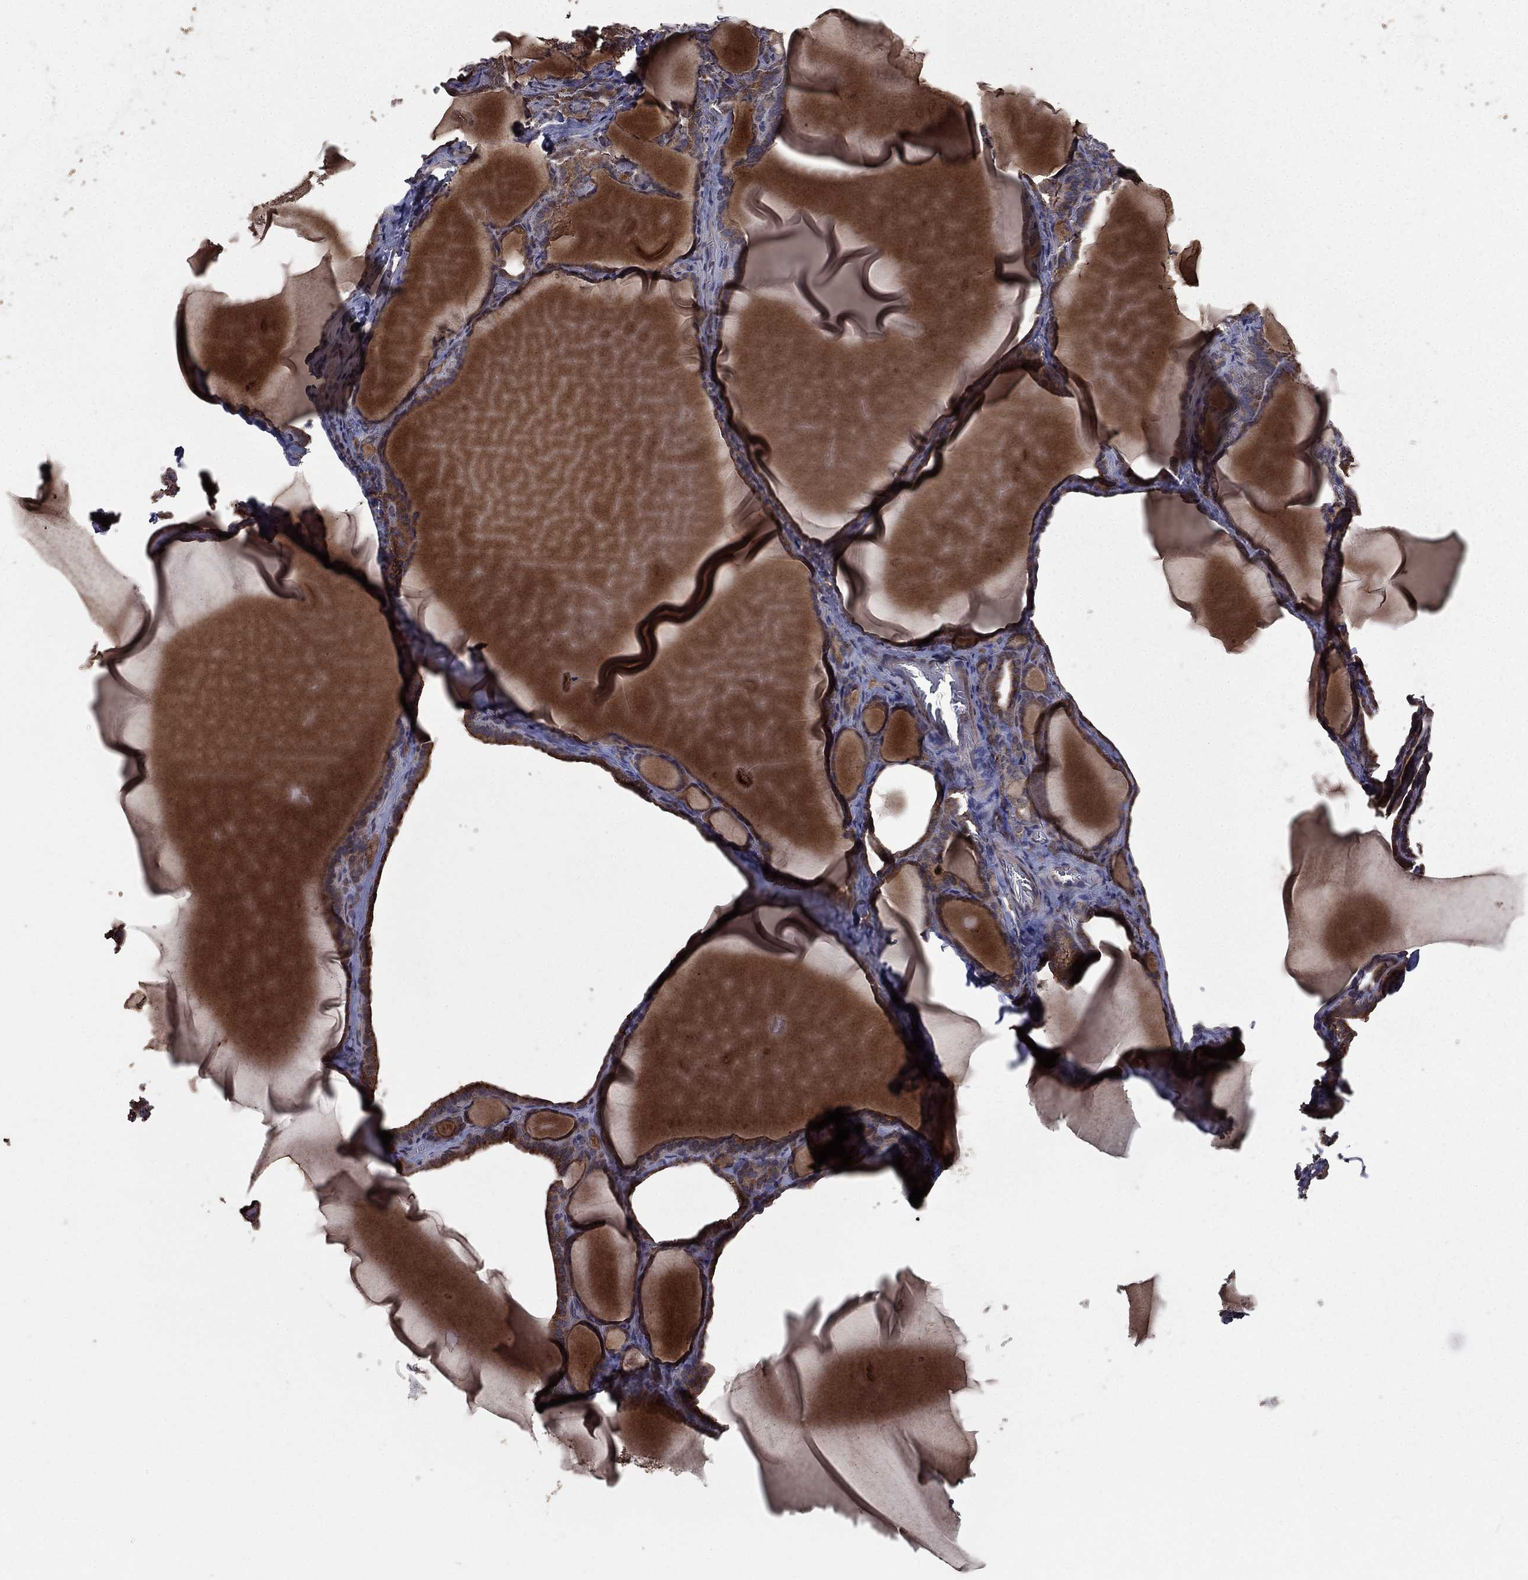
{"staining": {"intensity": "weak", "quantity": "25%-75%", "location": "cytoplasmic/membranous"}, "tissue": "thyroid gland", "cell_type": "Glandular cells", "image_type": "normal", "snomed": [{"axis": "morphology", "description": "Normal tissue, NOS"}, {"axis": "morphology", "description": "Hyperplasia, NOS"}, {"axis": "topography", "description": "Thyroid gland"}], "caption": "Glandular cells display low levels of weak cytoplasmic/membranous expression in about 25%-75% of cells in unremarkable thyroid gland. (DAB IHC with brightfield microscopy, high magnification).", "gene": "BIRC6", "patient": {"sex": "female", "age": 27}}